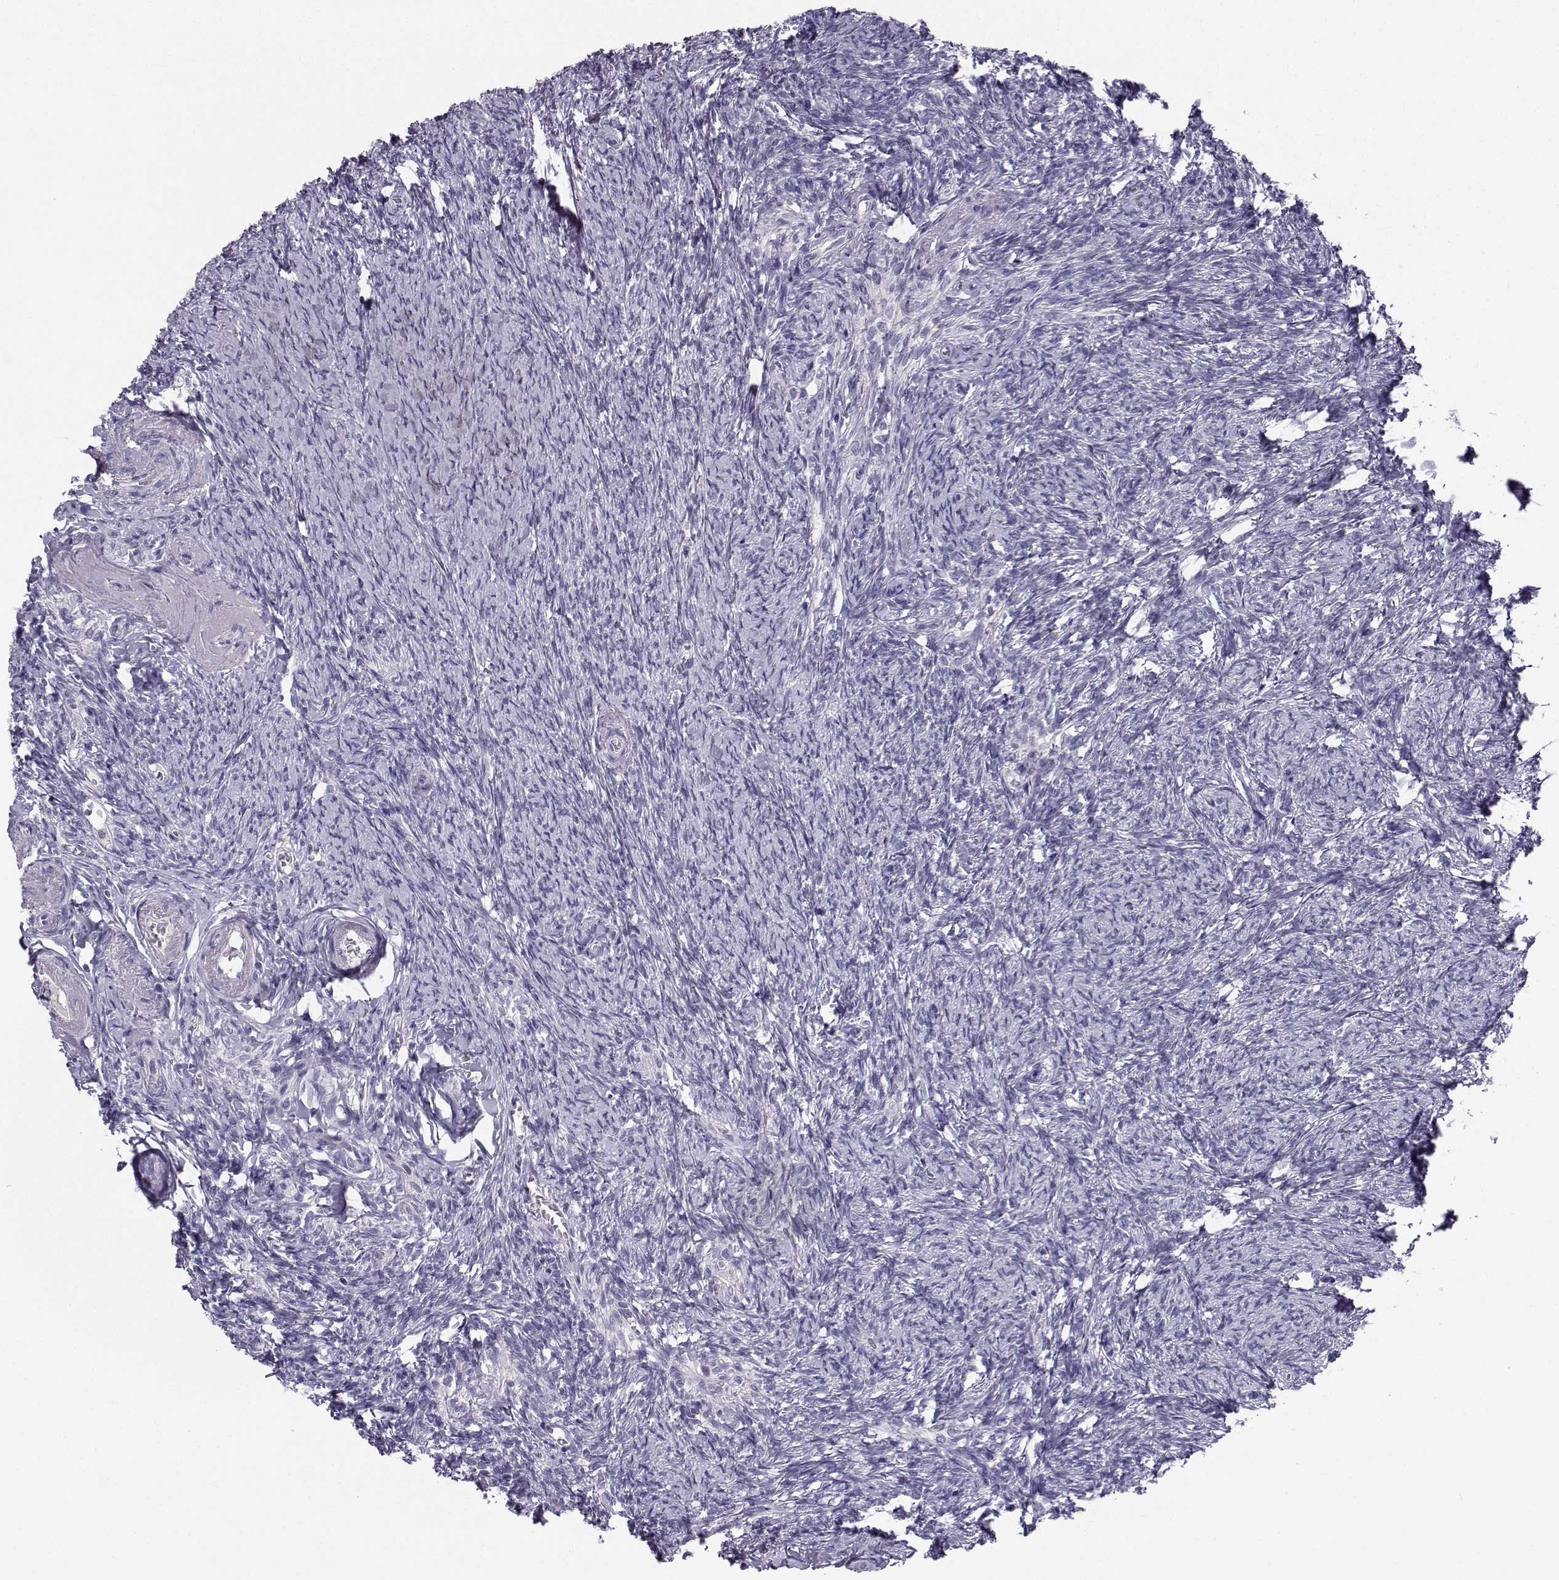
{"staining": {"intensity": "negative", "quantity": "none", "location": "none"}, "tissue": "ovary", "cell_type": "Follicle cells", "image_type": "normal", "snomed": [{"axis": "morphology", "description": "Normal tissue, NOS"}, {"axis": "topography", "description": "Ovary"}], "caption": "DAB immunohistochemical staining of normal ovary exhibits no significant expression in follicle cells.", "gene": "MROH7", "patient": {"sex": "female", "age": 72}}